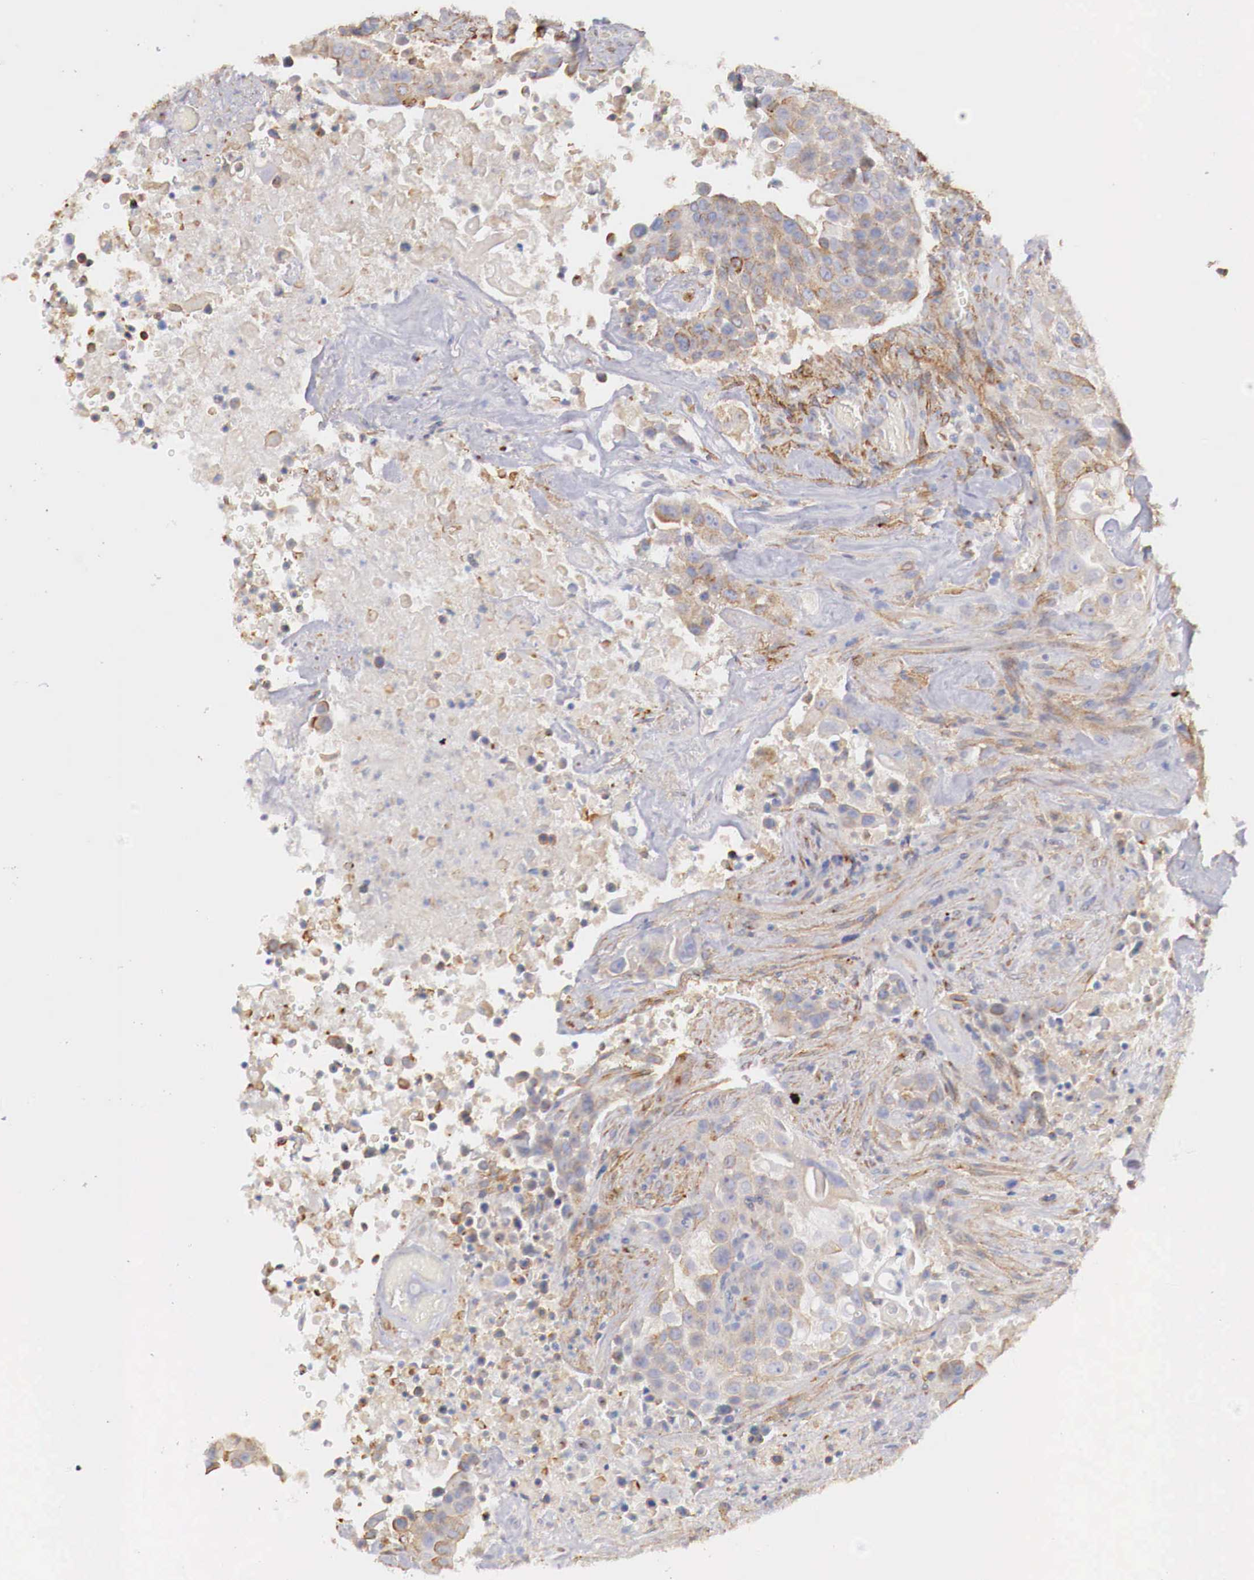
{"staining": {"intensity": "weak", "quantity": "25%-75%", "location": "cytoplasmic/membranous"}, "tissue": "urothelial cancer", "cell_type": "Tumor cells", "image_type": "cancer", "snomed": [{"axis": "morphology", "description": "Urothelial carcinoma, High grade"}, {"axis": "topography", "description": "Urinary bladder"}], "caption": "High-grade urothelial carcinoma was stained to show a protein in brown. There is low levels of weak cytoplasmic/membranous expression in approximately 25%-75% of tumor cells. The staining is performed using DAB brown chromogen to label protein expression. The nuclei are counter-stained blue using hematoxylin.", "gene": "KLHDC7B", "patient": {"sex": "male", "age": 74}}